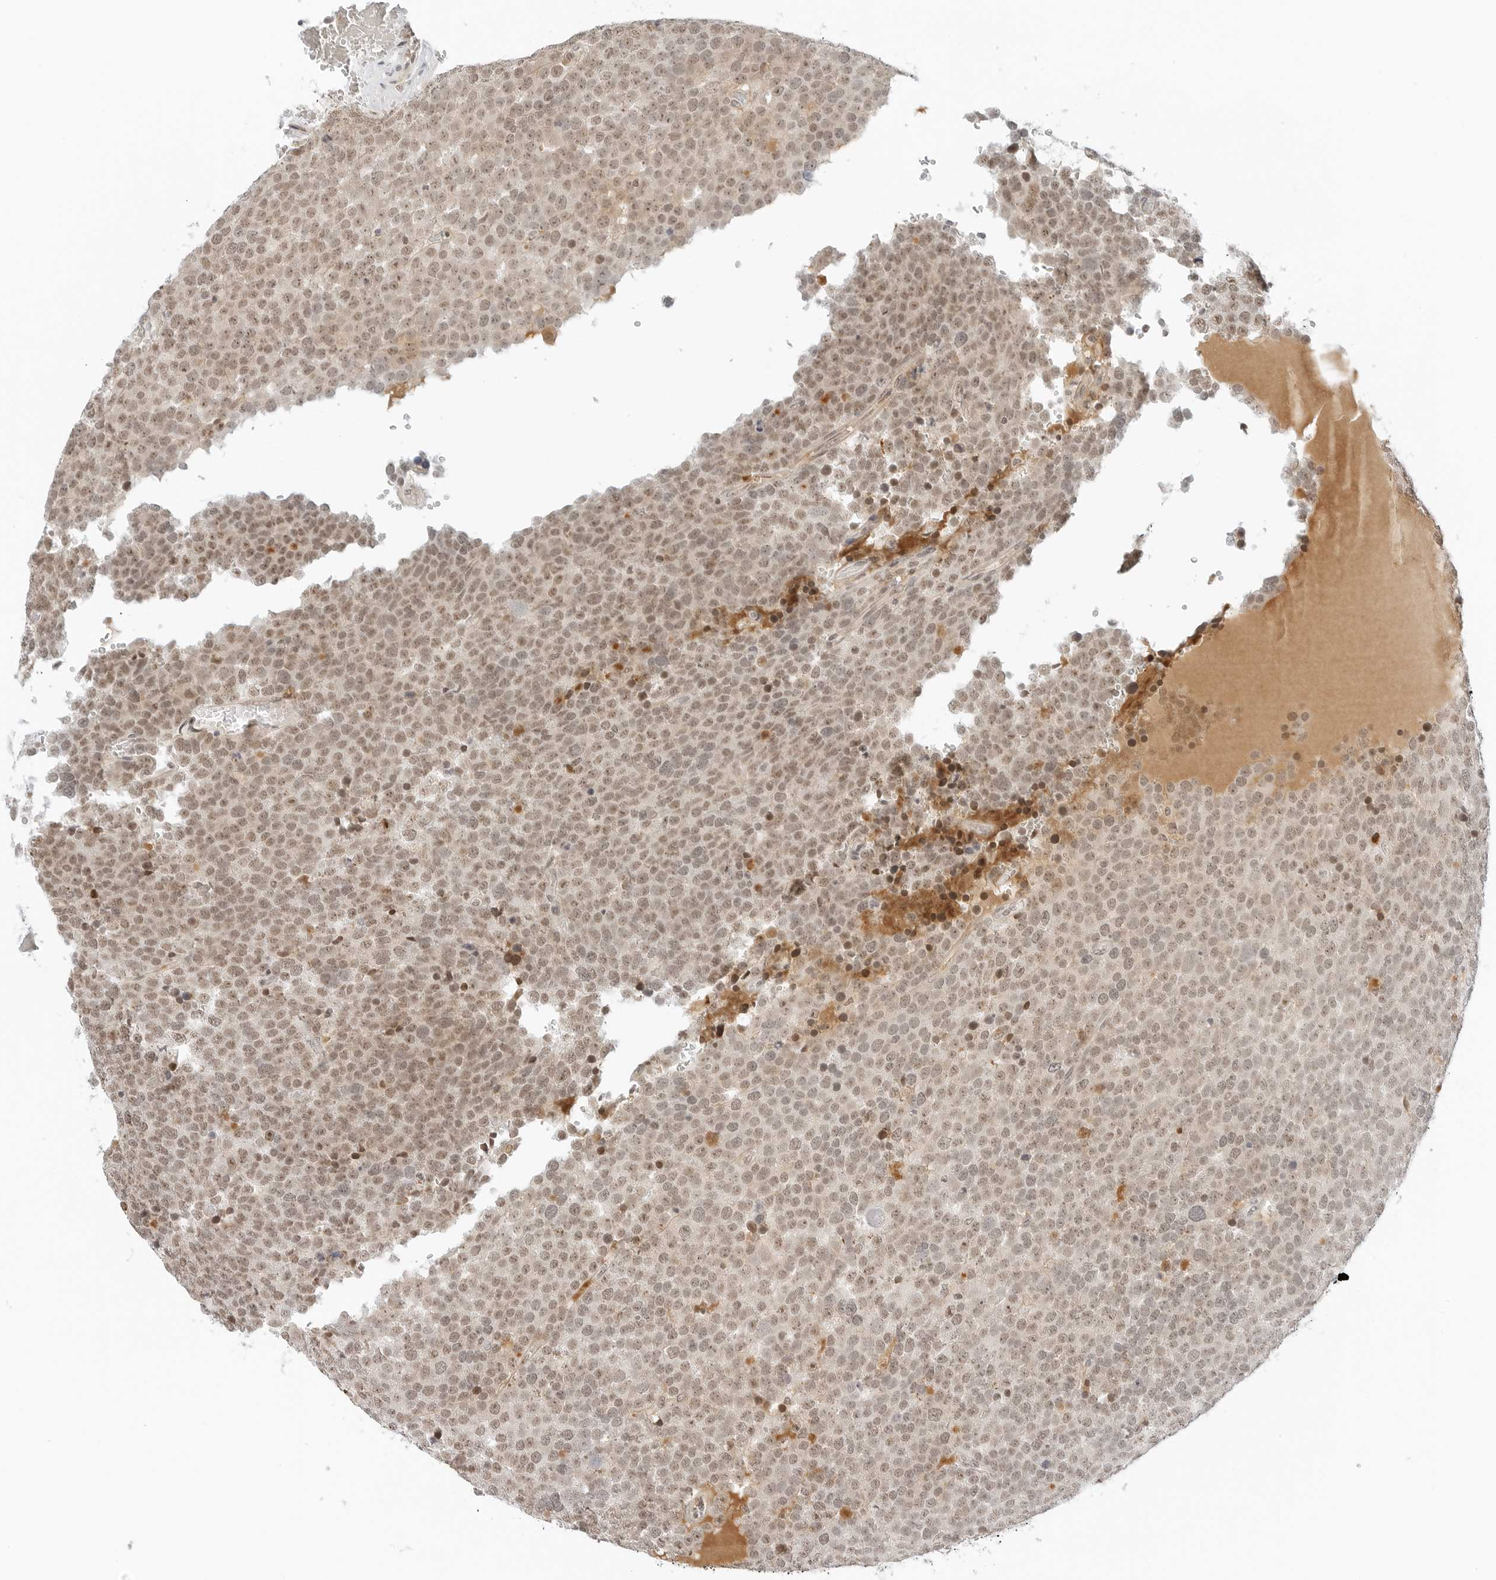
{"staining": {"intensity": "weak", "quantity": ">75%", "location": "nuclear"}, "tissue": "testis cancer", "cell_type": "Tumor cells", "image_type": "cancer", "snomed": [{"axis": "morphology", "description": "Seminoma, NOS"}, {"axis": "topography", "description": "Testis"}], "caption": "Testis cancer stained with a protein marker exhibits weak staining in tumor cells.", "gene": "NEO1", "patient": {"sex": "male", "age": 71}}